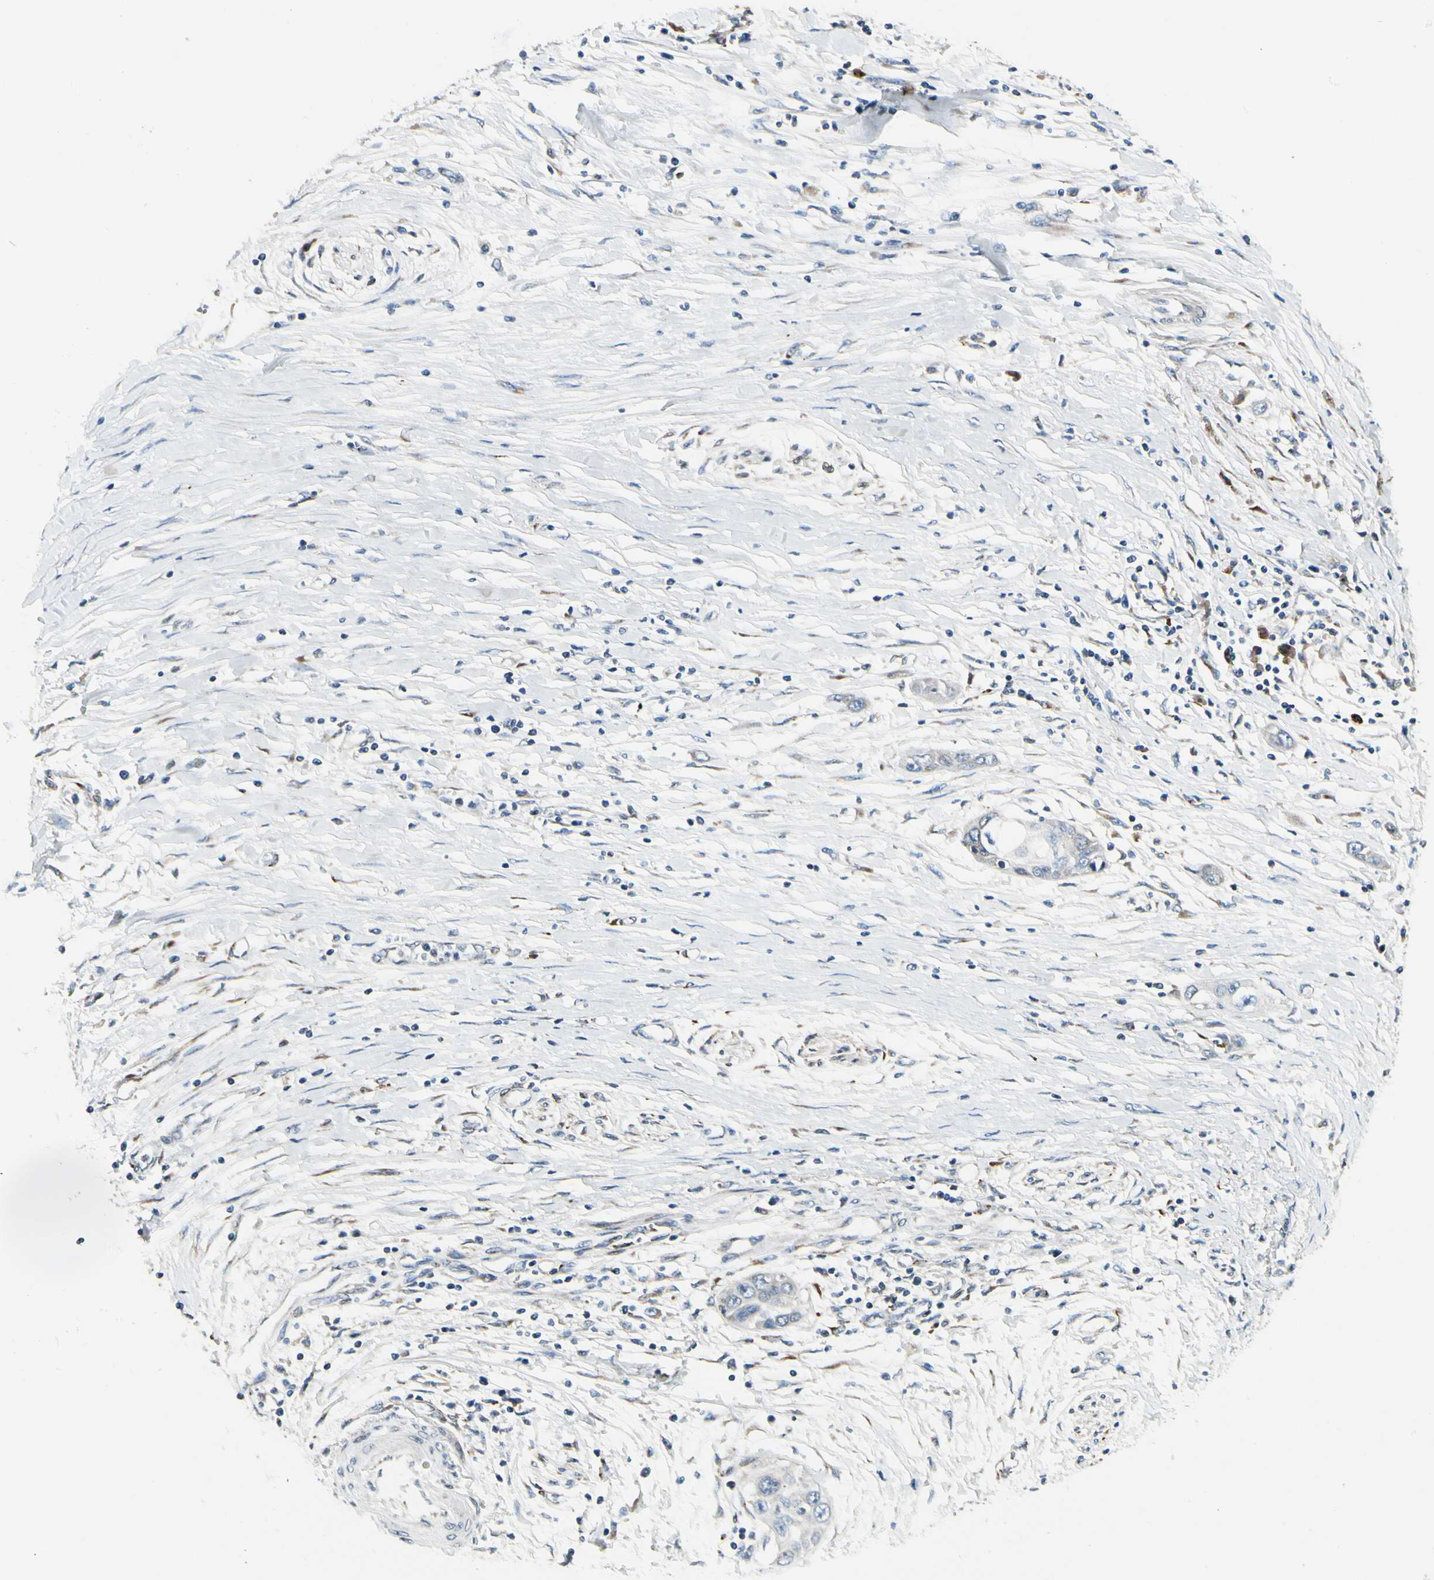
{"staining": {"intensity": "weak", "quantity": ">75%", "location": "cytoplasmic/membranous"}, "tissue": "pancreatic cancer", "cell_type": "Tumor cells", "image_type": "cancer", "snomed": [{"axis": "morphology", "description": "Adenocarcinoma, NOS"}, {"axis": "topography", "description": "Pancreas"}], "caption": "Human pancreatic cancer stained for a protein (brown) displays weak cytoplasmic/membranous positive positivity in approximately >75% of tumor cells.", "gene": "MRPL9", "patient": {"sex": "female", "age": 70}}